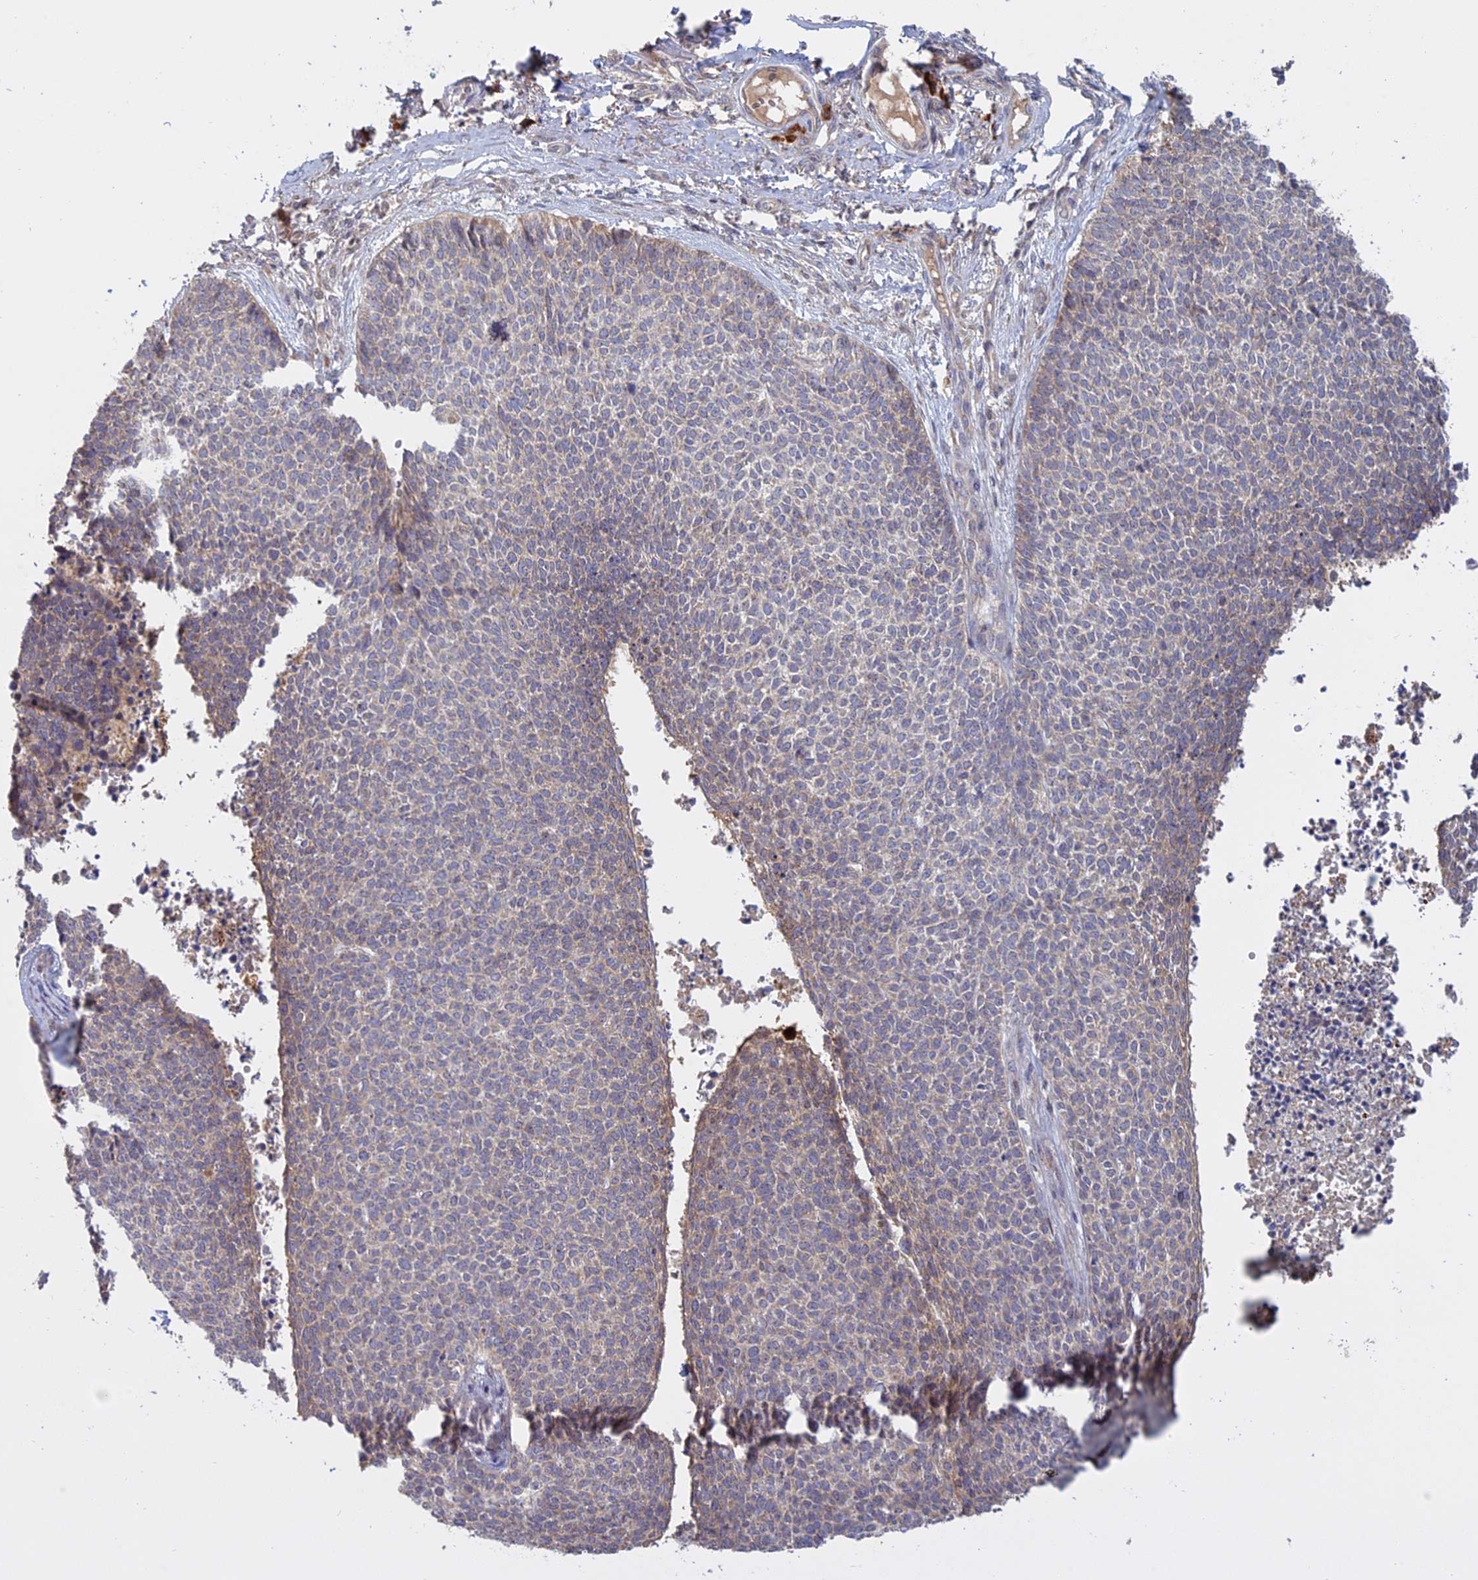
{"staining": {"intensity": "weak", "quantity": "<25%", "location": "cytoplasmic/membranous"}, "tissue": "skin cancer", "cell_type": "Tumor cells", "image_type": "cancer", "snomed": [{"axis": "morphology", "description": "Basal cell carcinoma"}, {"axis": "topography", "description": "Skin"}], "caption": "Skin cancer stained for a protein using IHC demonstrates no expression tumor cells.", "gene": "TMEM208", "patient": {"sex": "female", "age": 84}}